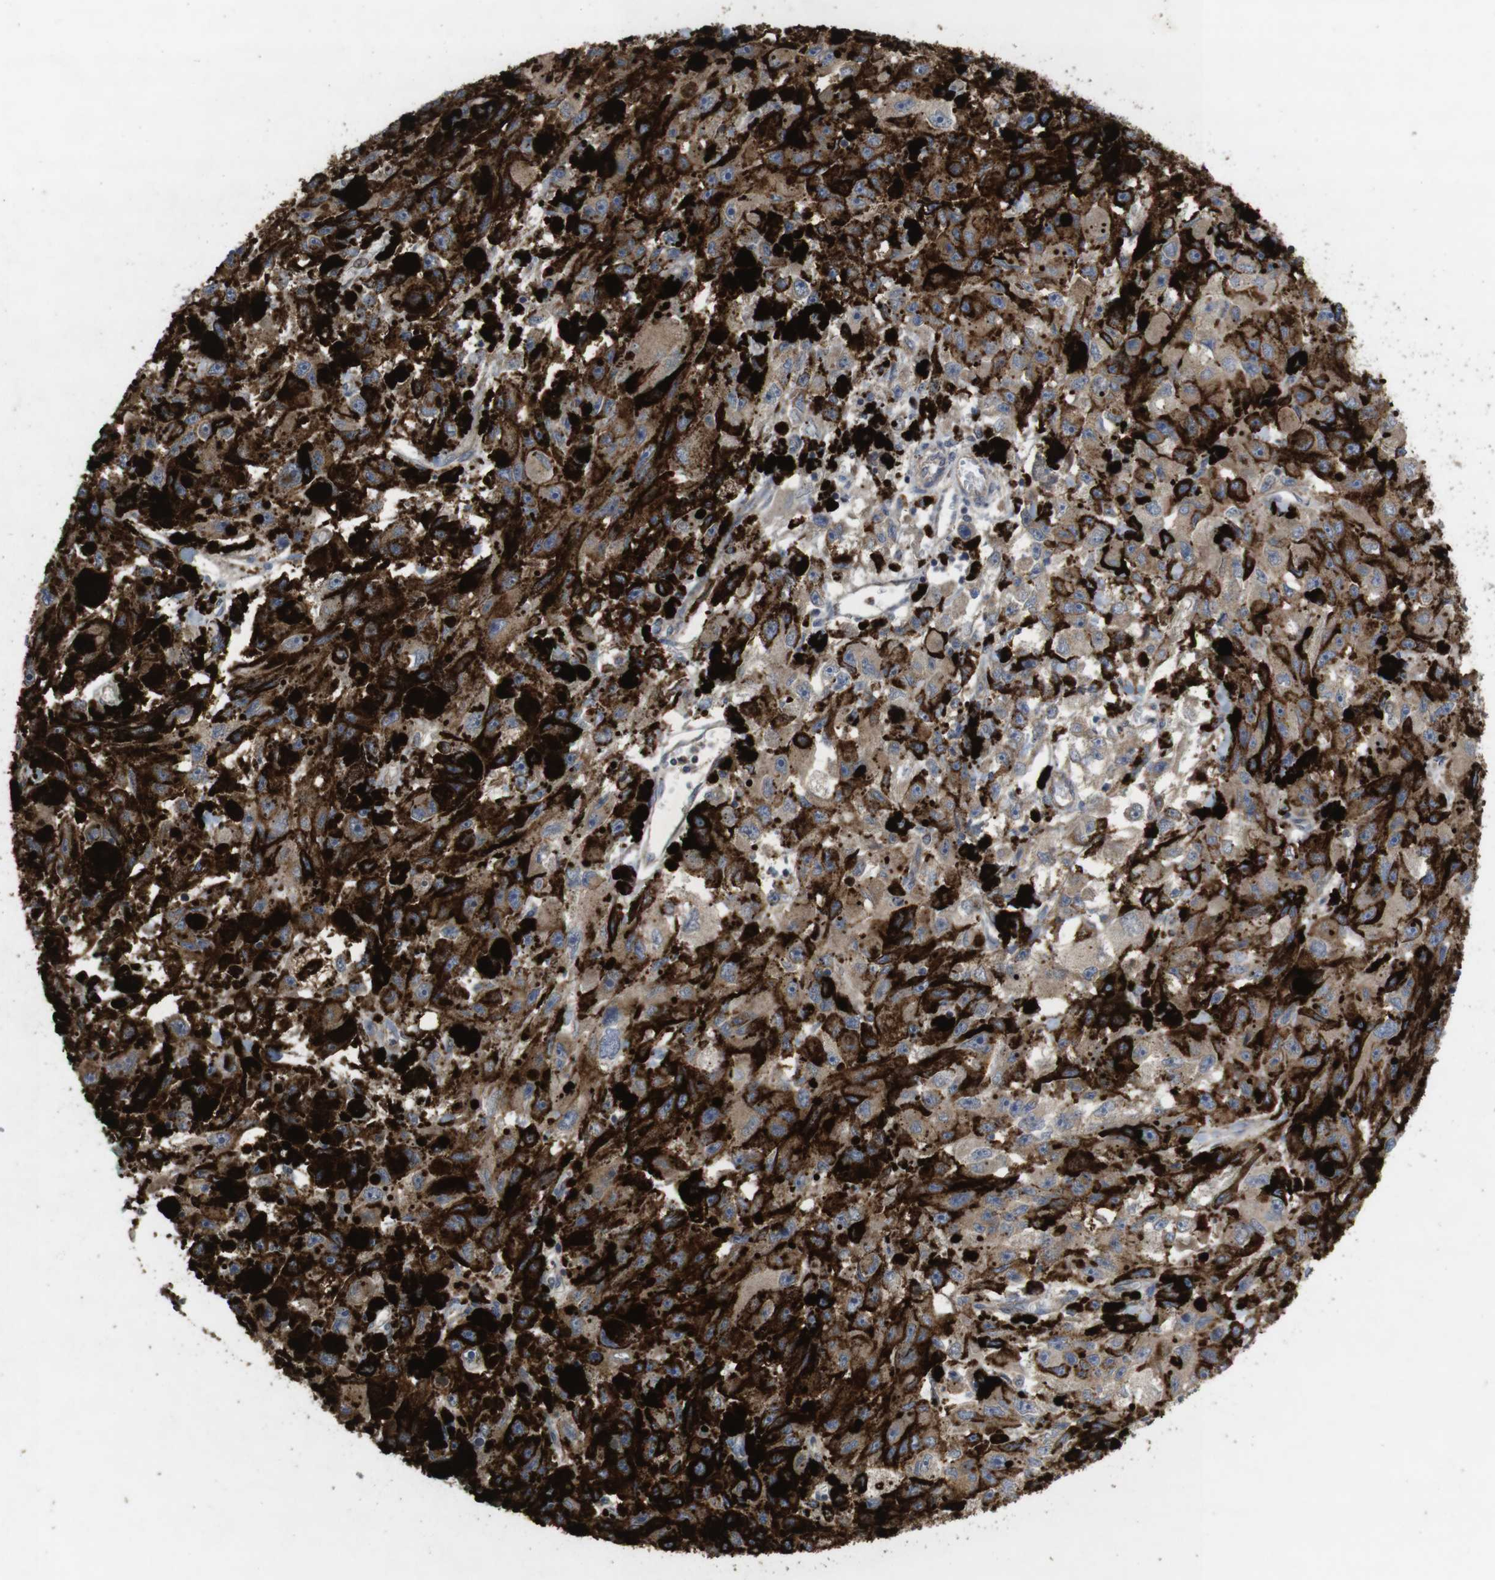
{"staining": {"intensity": "moderate", "quantity": ">75%", "location": "cytoplasmic/membranous"}, "tissue": "melanoma", "cell_type": "Tumor cells", "image_type": "cancer", "snomed": [{"axis": "morphology", "description": "Malignant melanoma, NOS"}, {"axis": "topography", "description": "Skin"}], "caption": "Tumor cells exhibit moderate cytoplasmic/membranous staining in approximately >75% of cells in malignant melanoma. (Brightfield microscopy of DAB IHC at high magnification).", "gene": "KCNS3", "patient": {"sex": "female", "age": 104}}